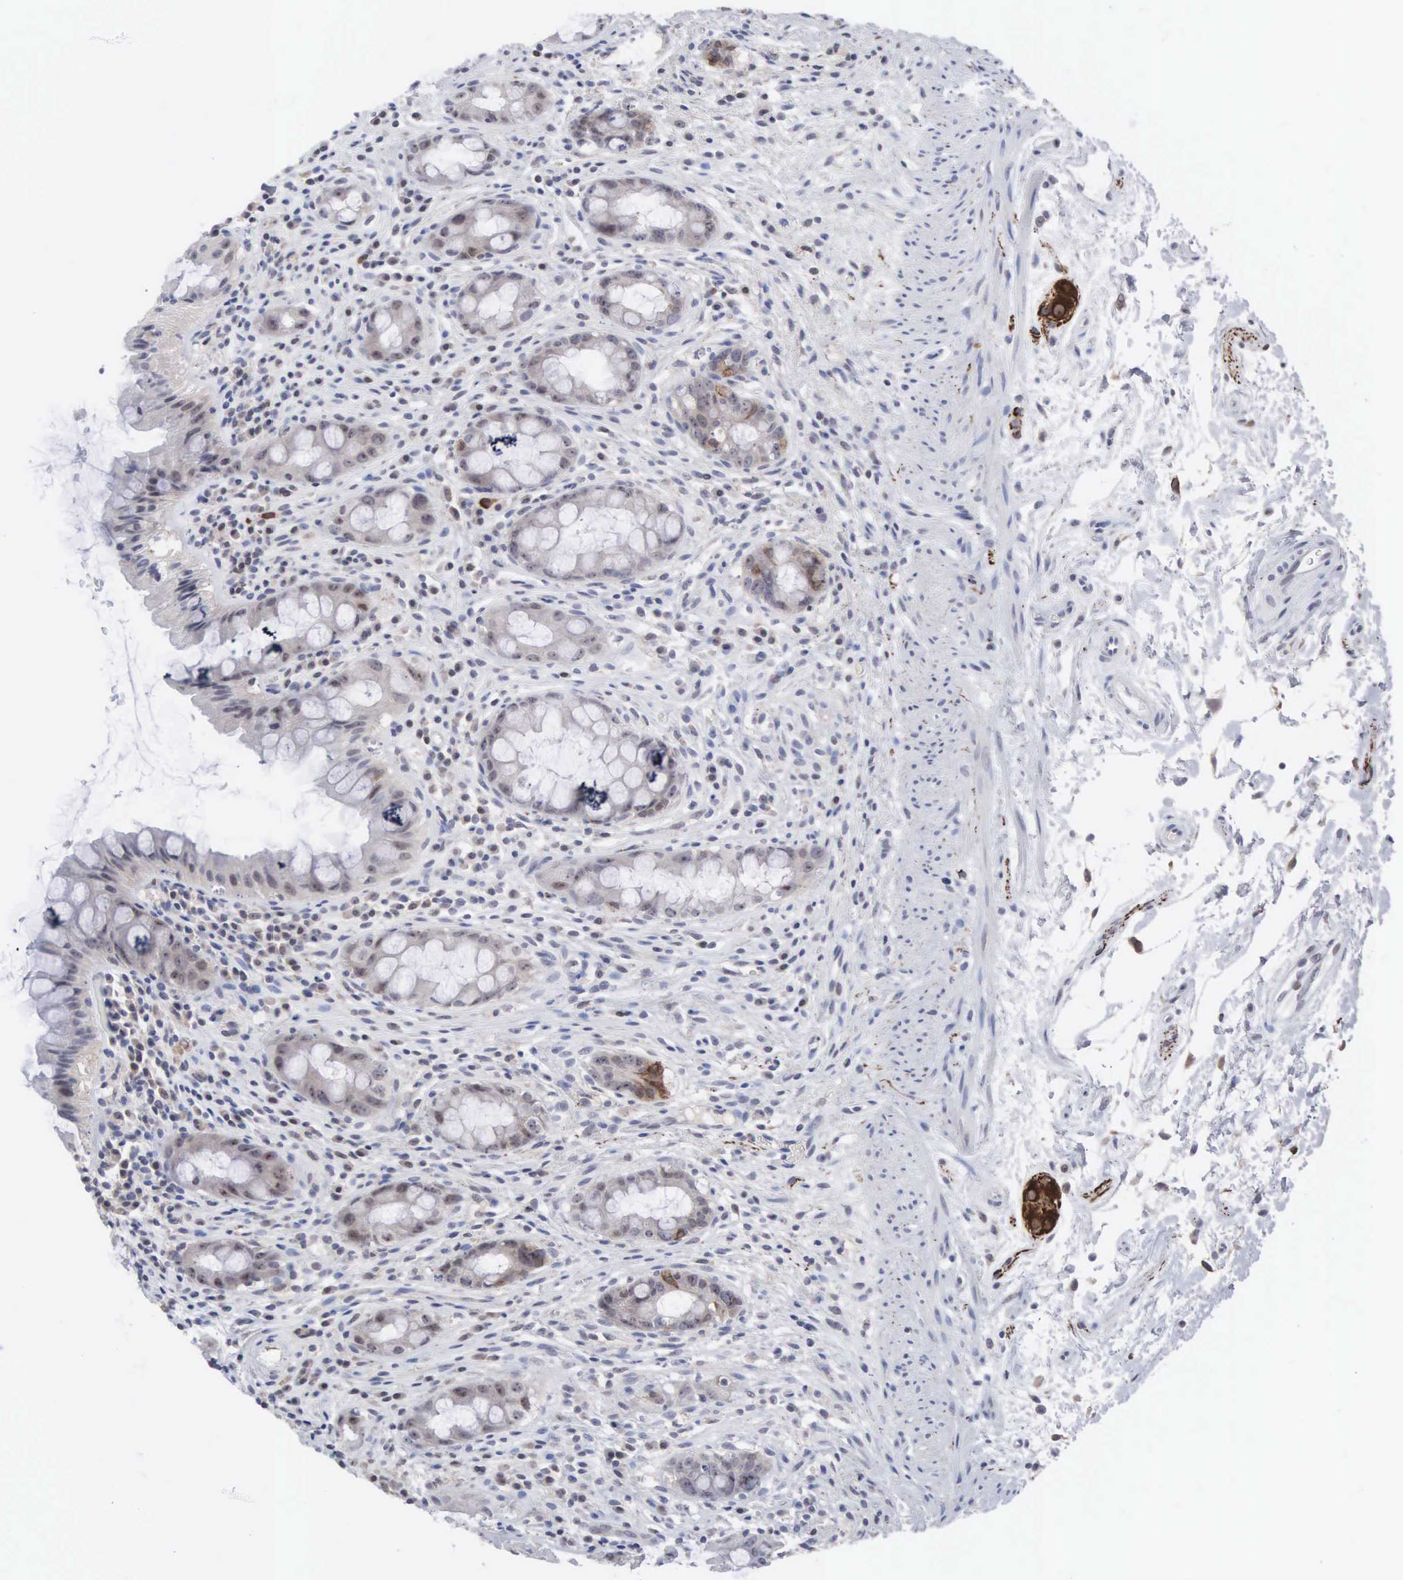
{"staining": {"intensity": "weak", "quantity": "25%-75%", "location": "cytoplasmic/membranous"}, "tissue": "rectum", "cell_type": "Glandular cells", "image_type": "normal", "snomed": [{"axis": "morphology", "description": "Normal tissue, NOS"}, {"axis": "topography", "description": "Rectum"}], "caption": "This photomicrograph exhibits immunohistochemistry staining of unremarkable human rectum, with low weak cytoplasmic/membranous positivity in approximately 25%-75% of glandular cells.", "gene": "ACOT4", "patient": {"sex": "female", "age": 60}}